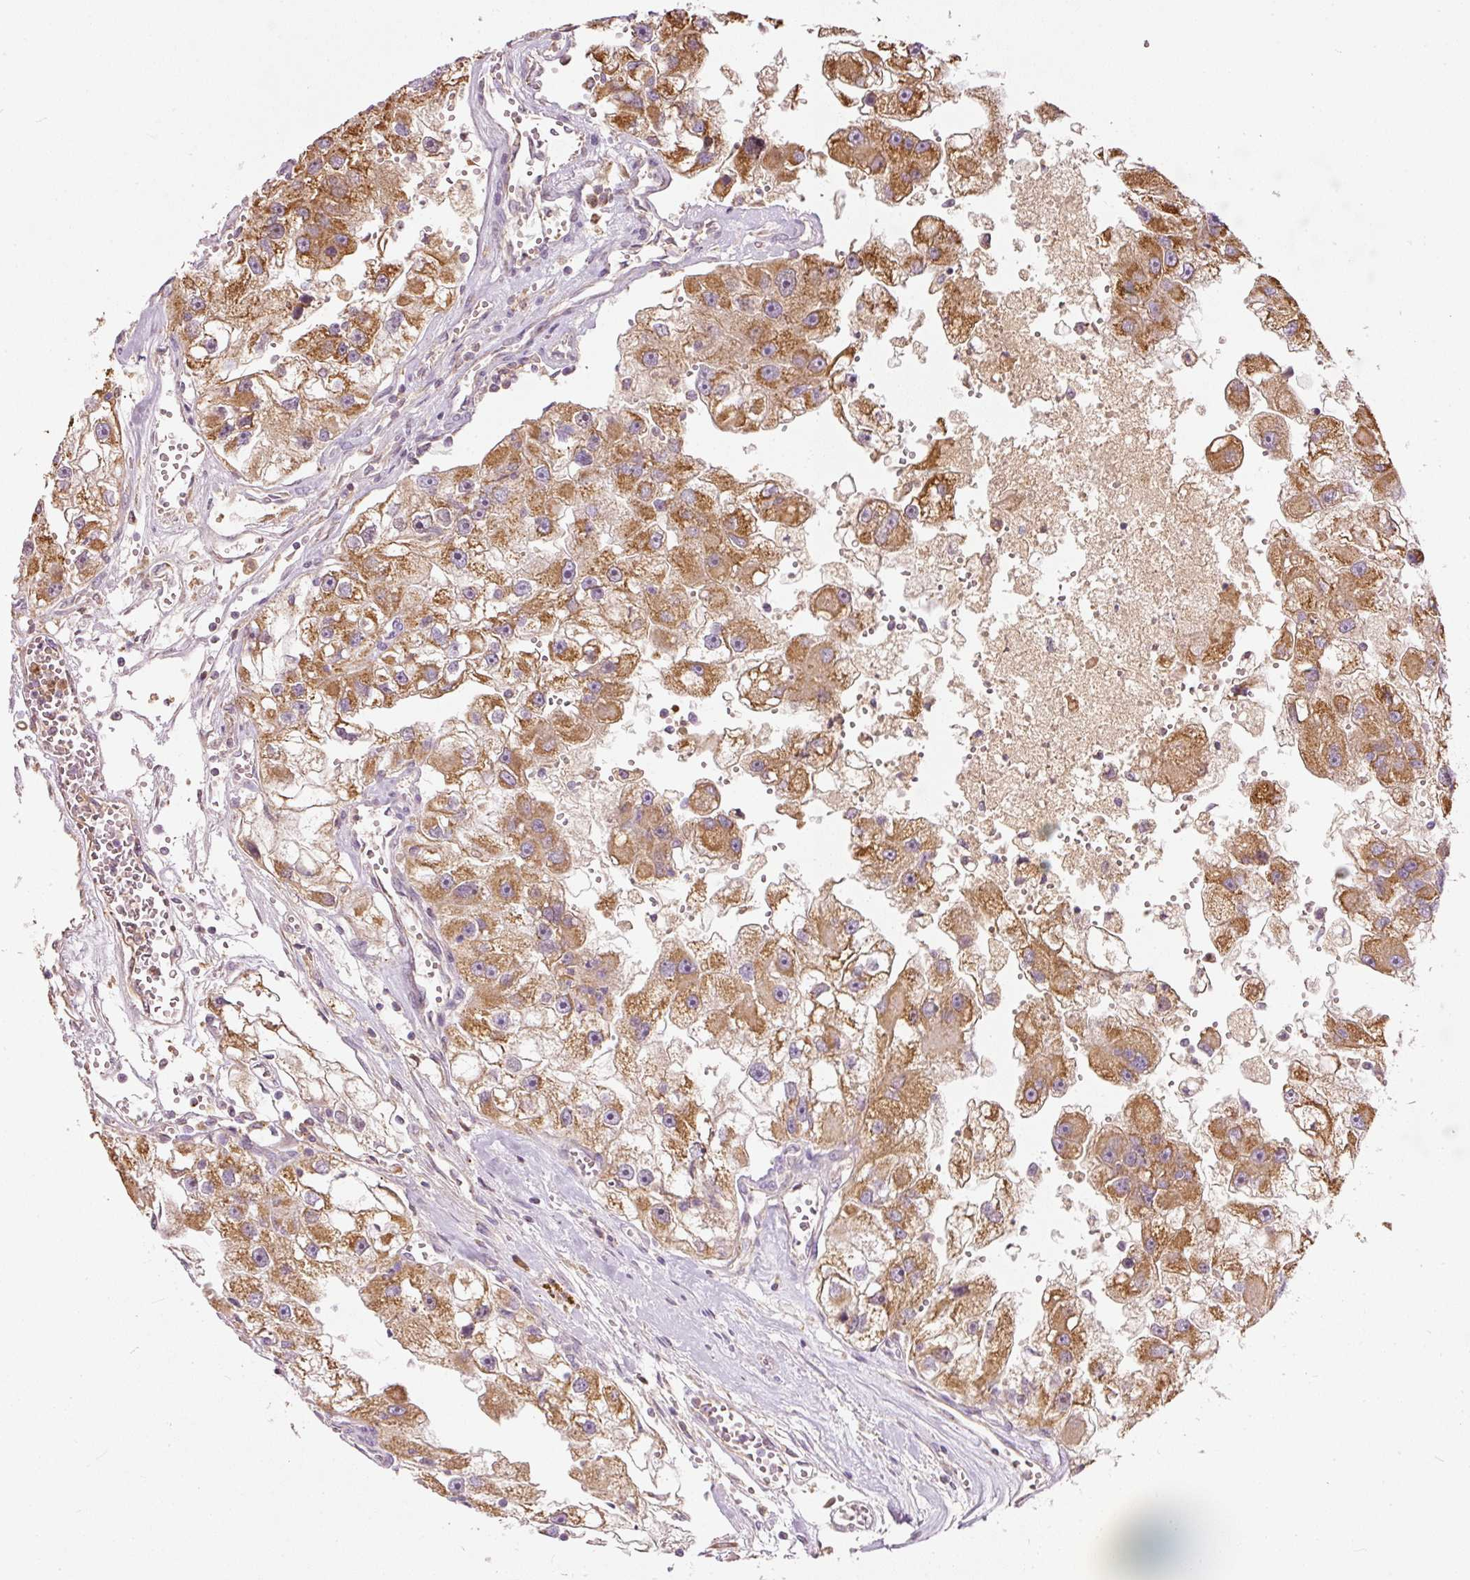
{"staining": {"intensity": "moderate", "quantity": ">75%", "location": "cytoplasmic/membranous"}, "tissue": "renal cancer", "cell_type": "Tumor cells", "image_type": "cancer", "snomed": [{"axis": "morphology", "description": "Adenocarcinoma, NOS"}, {"axis": "topography", "description": "Kidney"}], "caption": "Immunohistochemical staining of human renal cancer reveals medium levels of moderate cytoplasmic/membranous protein staining in approximately >75% of tumor cells.", "gene": "PSENEN", "patient": {"sex": "male", "age": 63}}